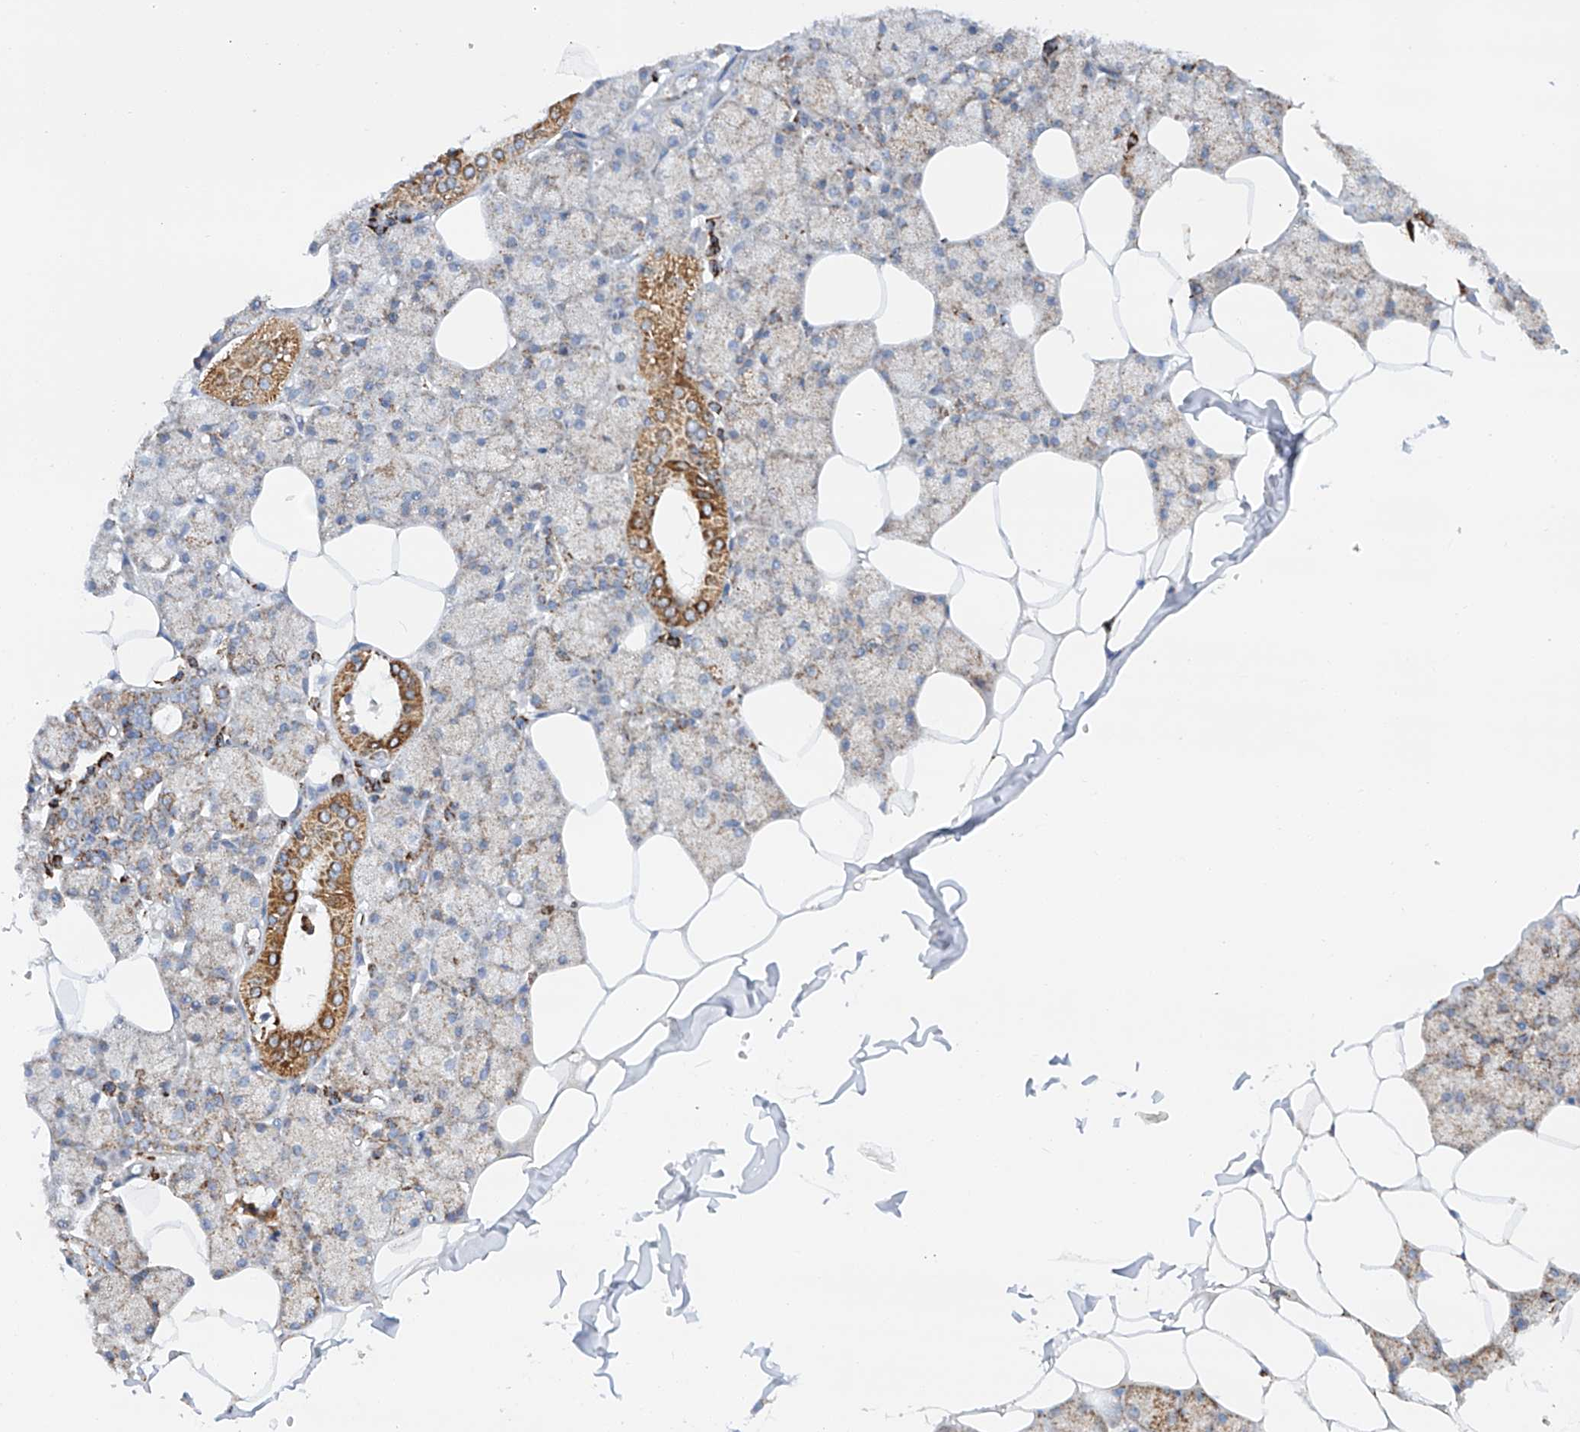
{"staining": {"intensity": "strong", "quantity": "<25%", "location": "cytoplasmic/membranous"}, "tissue": "salivary gland", "cell_type": "Glandular cells", "image_type": "normal", "snomed": [{"axis": "morphology", "description": "Normal tissue, NOS"}, {"axis": "topography", "description": "Salivary gland"}], "caption": "High-power microscopy captured an immunohistochemistry photomicrograph of unremarkable salivary gland, revealing strong cytoplasmic/membranous positivity in about <25% of glandular cells.", "gene": "TTC27", "patient": {"sex": "male", "age": 62}}